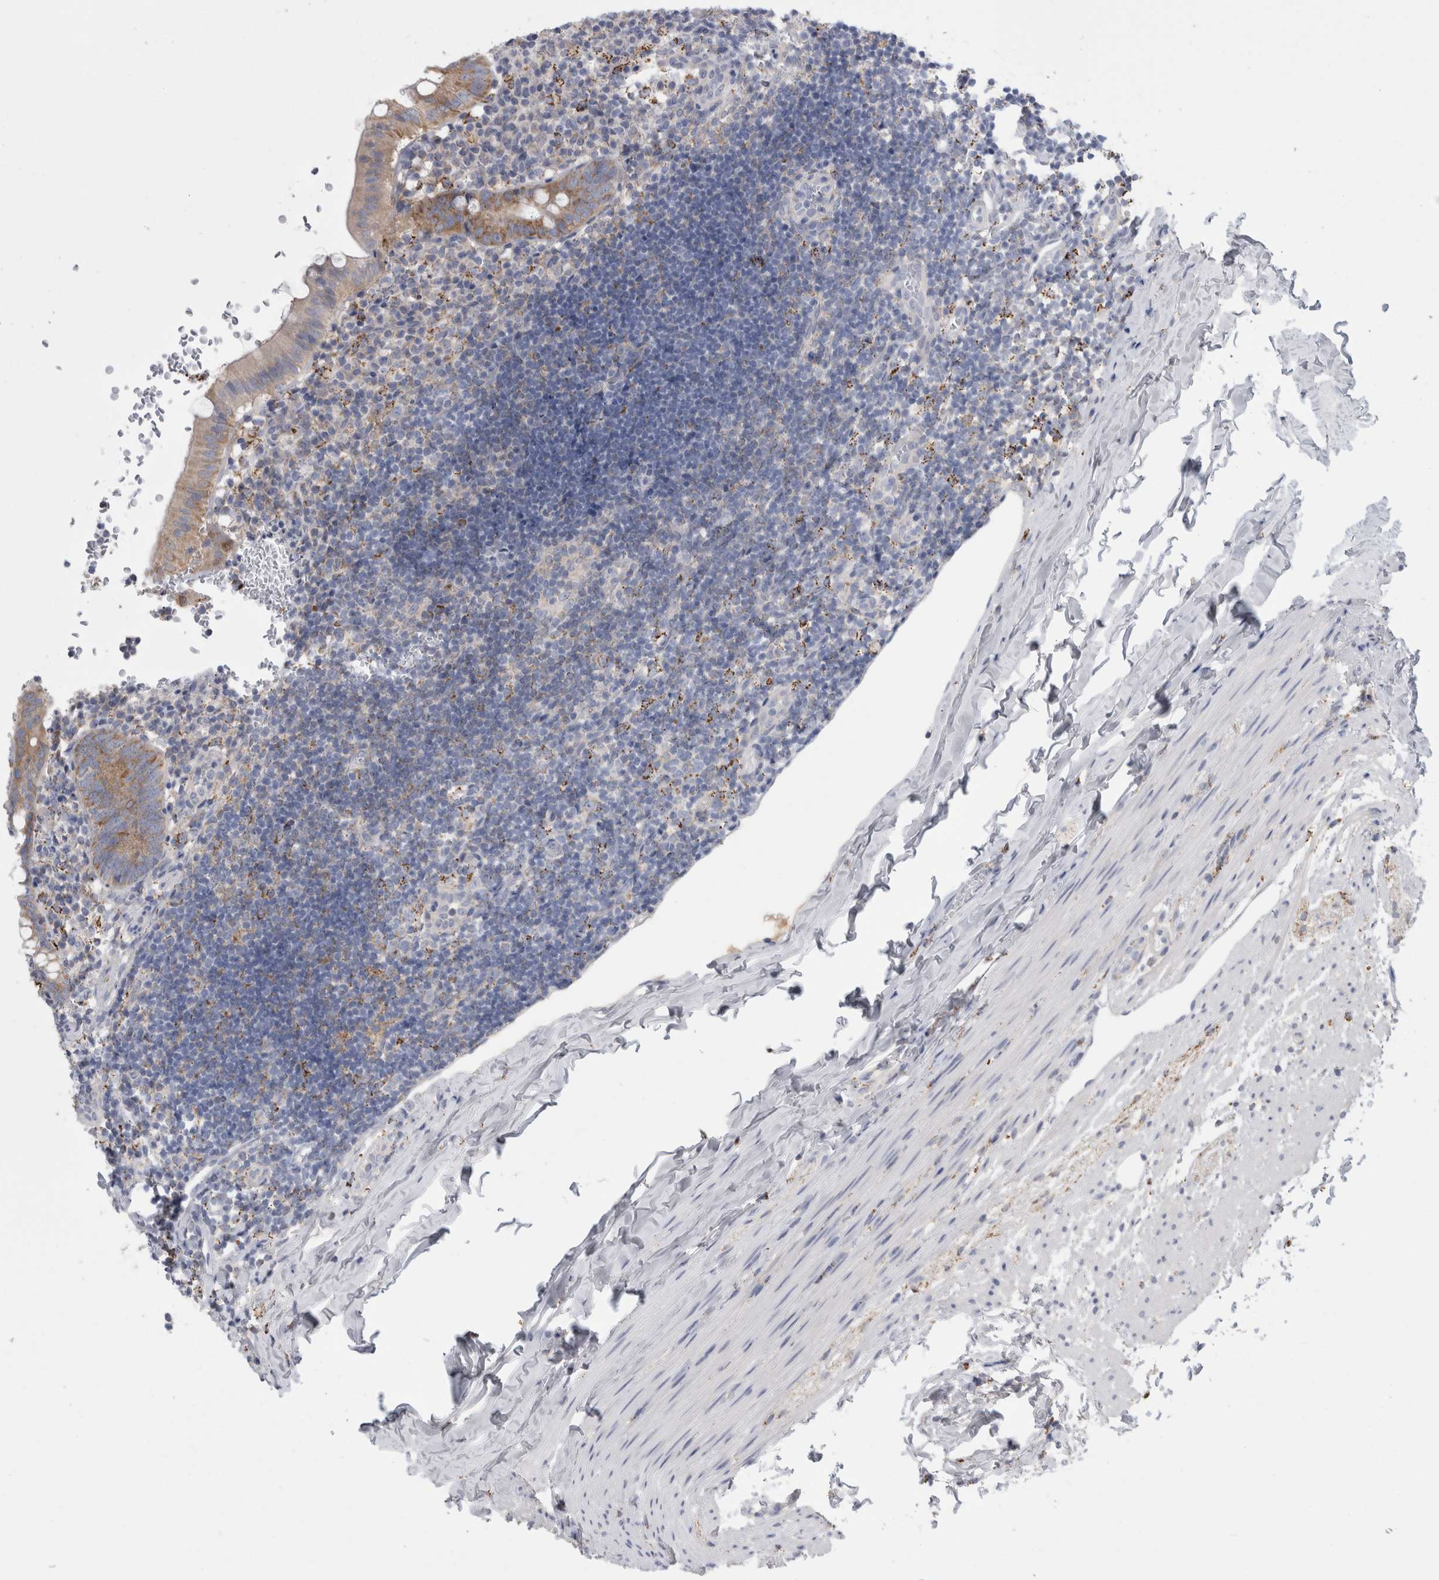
{"staining": {"intensity": "weak", "quantity": "25%-75%", "location": "cytoplasmic/membranous"}, "tissue": "appendix", "cell_type": "Glandular cells", "image_type": "normal", "snomed": [{"axis": "morphology", "description": "Normal tissue, NOS"}, {"axis": "topography", "description": "Appendix"}], "caption": "The micrograph reveals immunohistochemical staining of benign appendix. There is weak cytoplasmic/membranous expression is seen in approximately 25%-75% of glandular cells.", "gene": "GATM", "patient": {"sex": "male", "age": 8}}